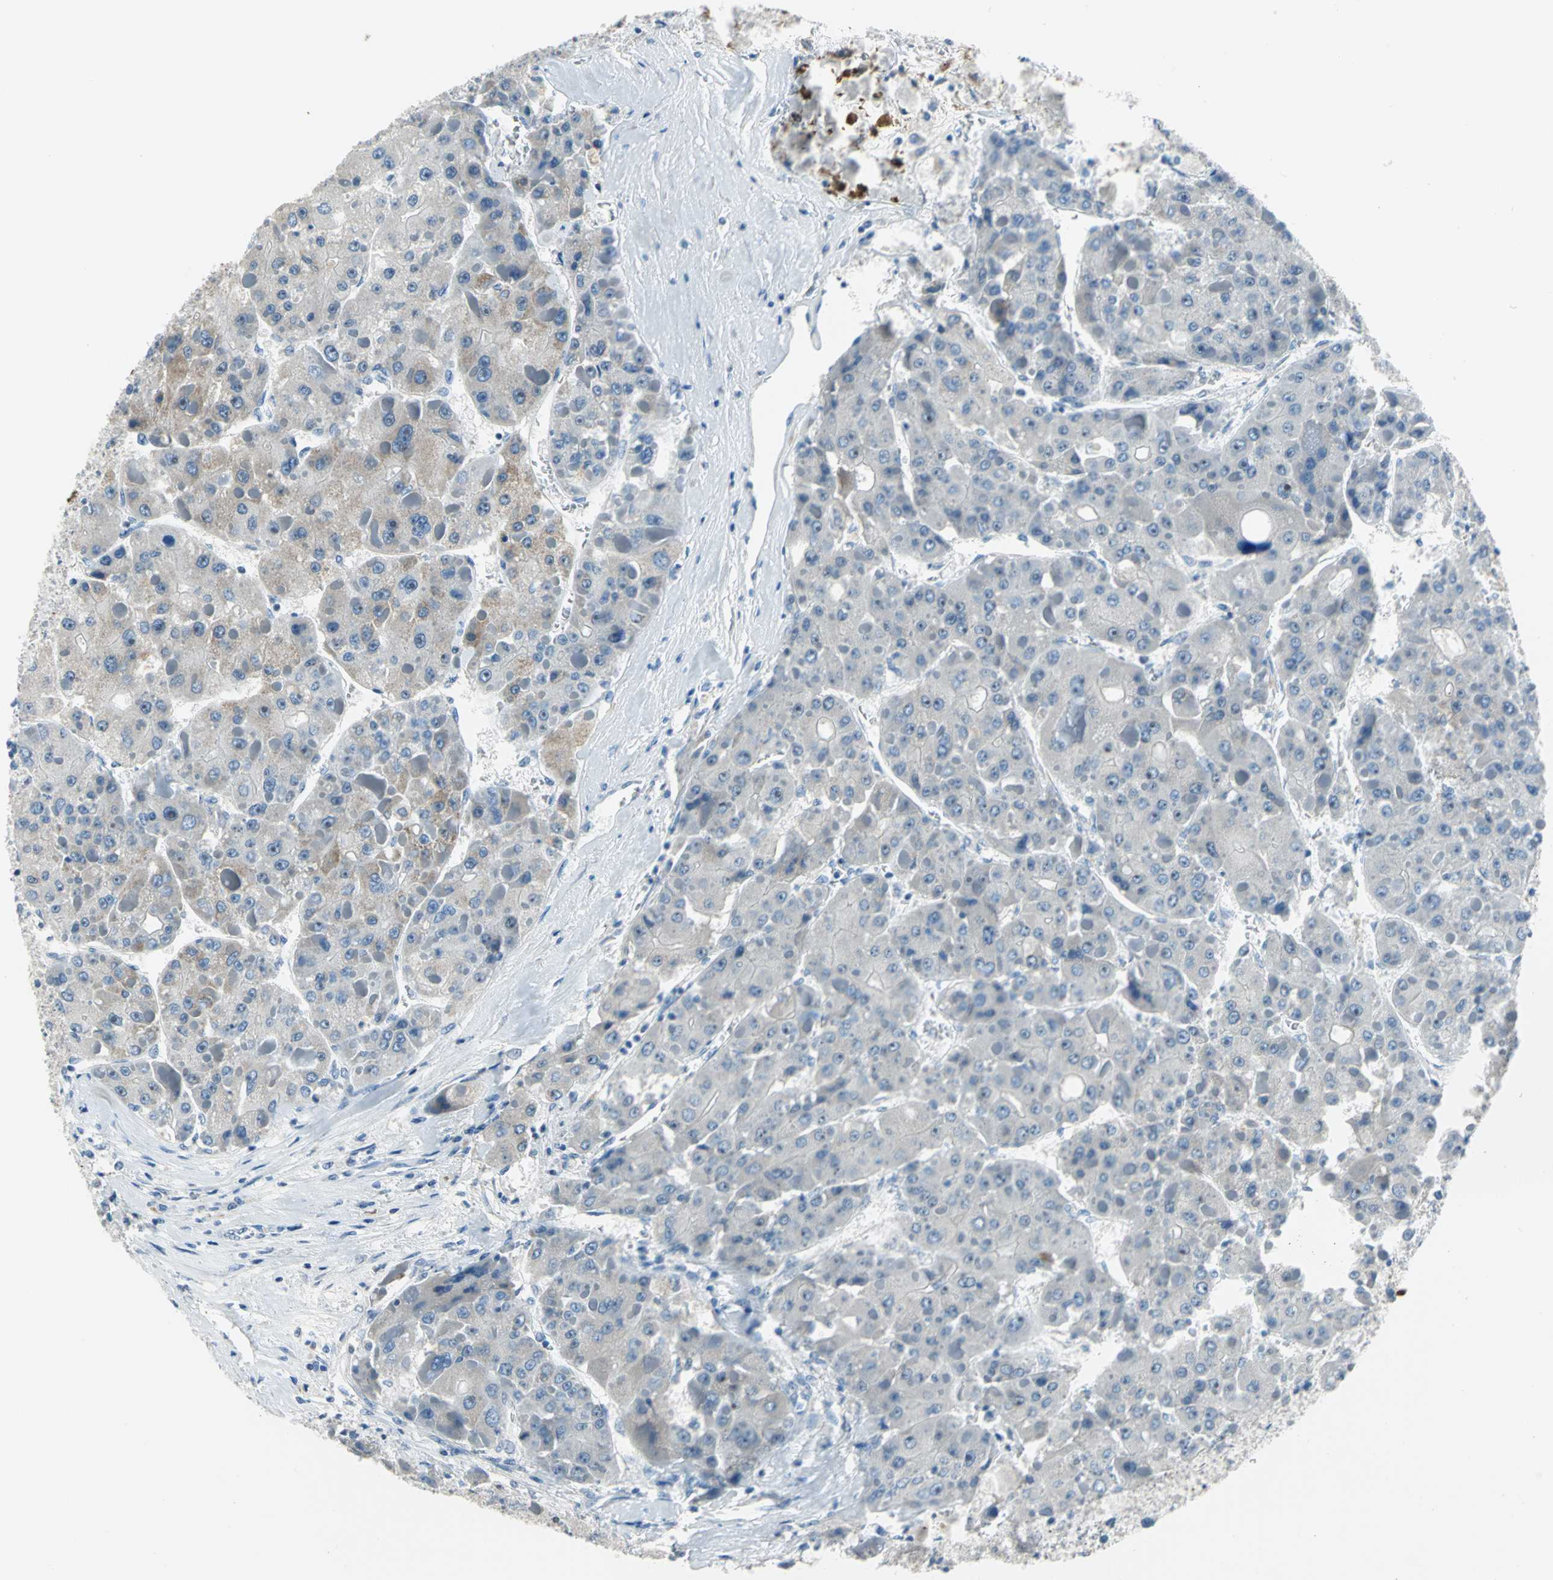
{"staining": {"intensity": "weak", "quantity": "<25%", "location": "cytoplasmic/membranous"}, "tissue": "liver cancer", "cell_type": "Tumor cells", "image_type": "cancer", "snomed": [{"axis": "morphology", "description": "Carcinoma, Hepatocellular, NOS"}, {"axis": "topography", "description": "Liver"}], "caption": "Tumor cells show no significant expression in liver hepatocellular carcinoma. (IHC, brightfield microscopy, high magnification).", "gene": "MUC4", "patient": {"sex": "female", "age": 73}}